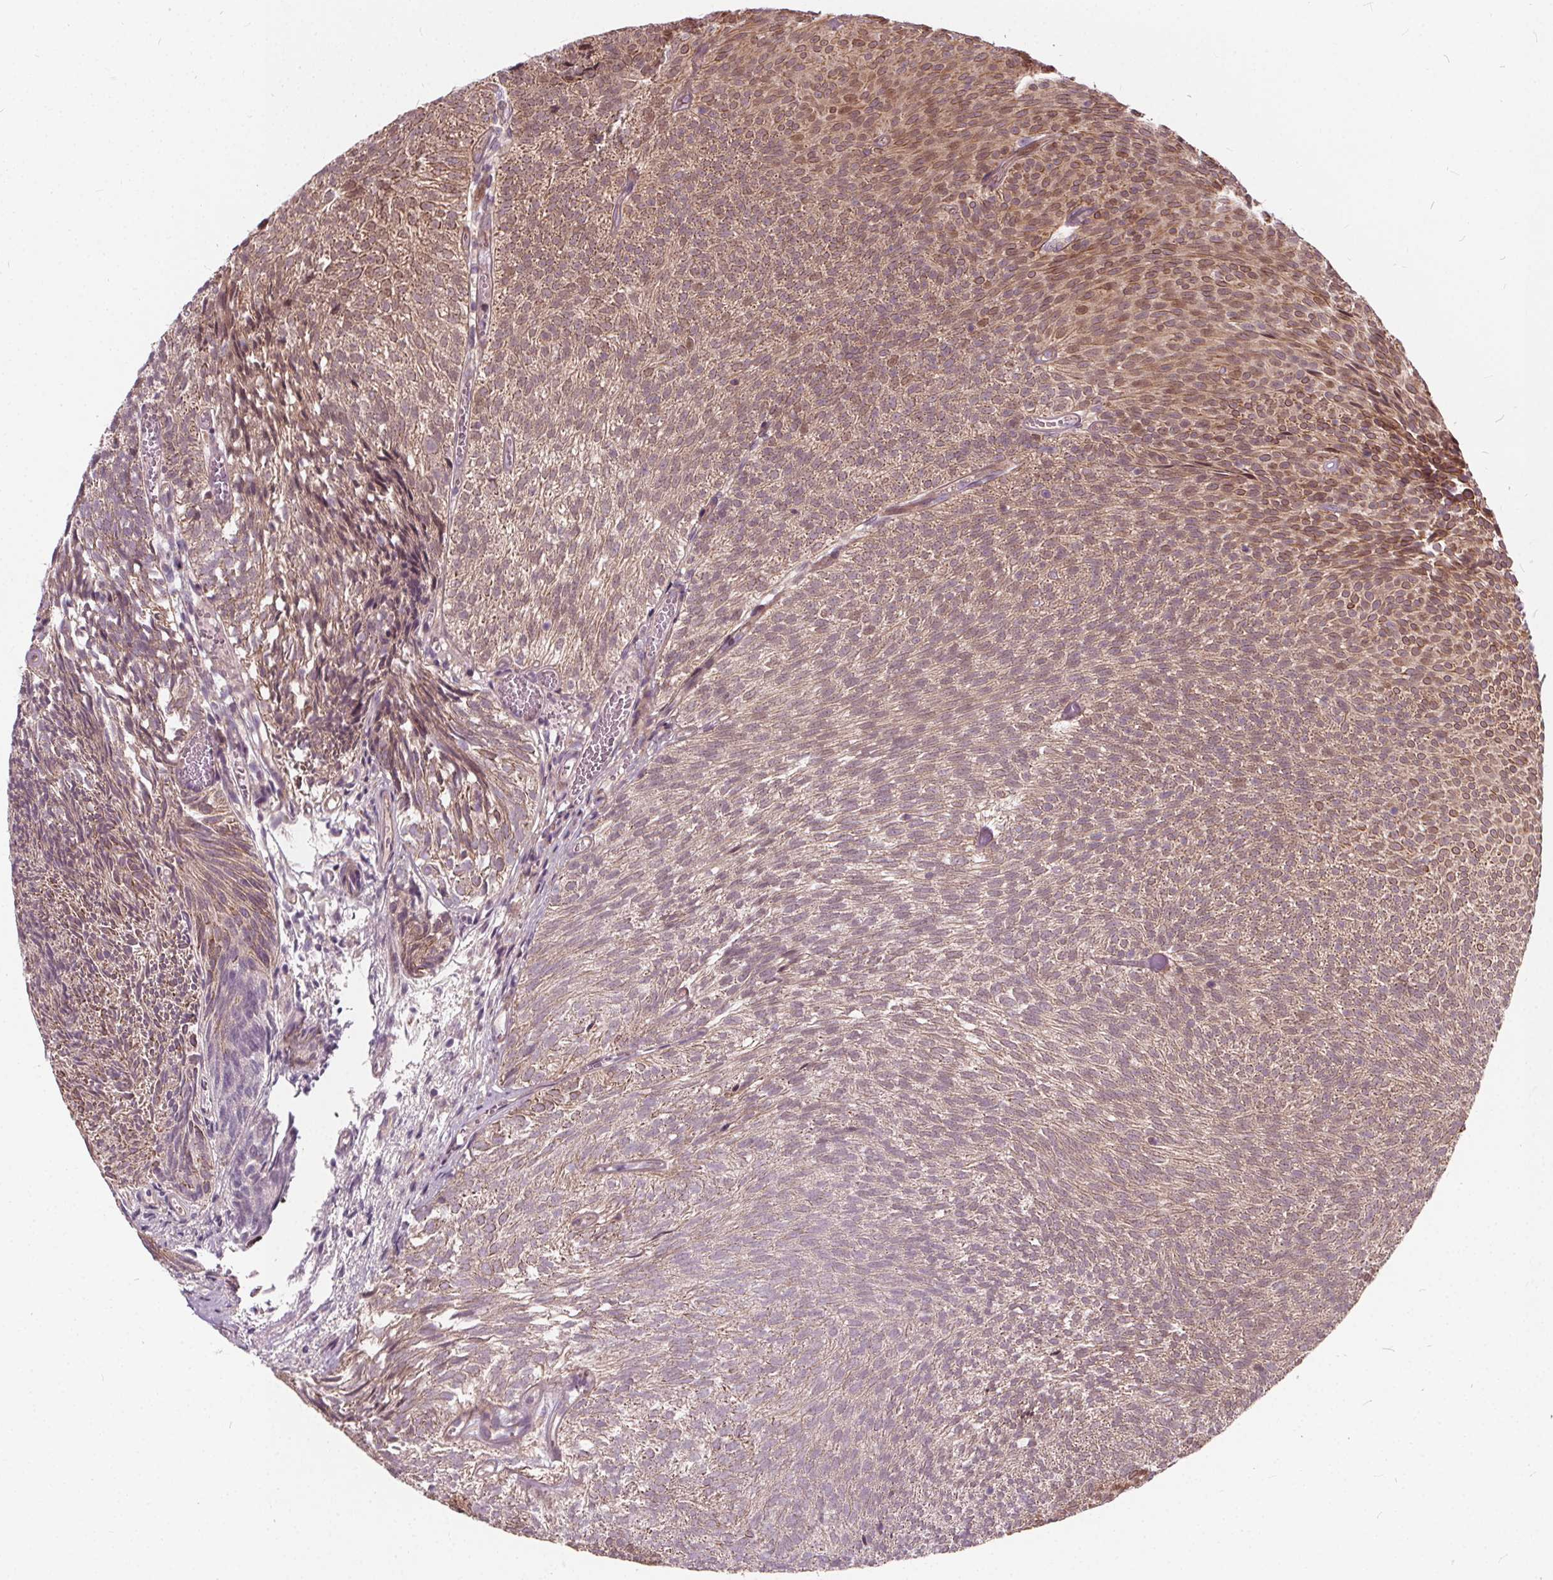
{"staining": {"intensity": "moderate", "quantity": "25%-75%", "location": "cytoplasmic/membranous"}, "tissue": "urothelial cancer", "cell_type": "Tumor cells", "image_type": "cancer", "snomed": [{"axis": "morphology", "description": "Urothelial carcinoma, Low grade"}, {"axis": "topography", "description": "Urinary bladder"}], "caption": "IHC histopathology image of urothelial cancer stained for a protein (brown), which demonstrates medium levels of moderate cytoplasmic/membranous staining in about 25%-75% of tumor cells.", "gene": "INPP5E", "patient": {"sex": "male", "age": 77}}